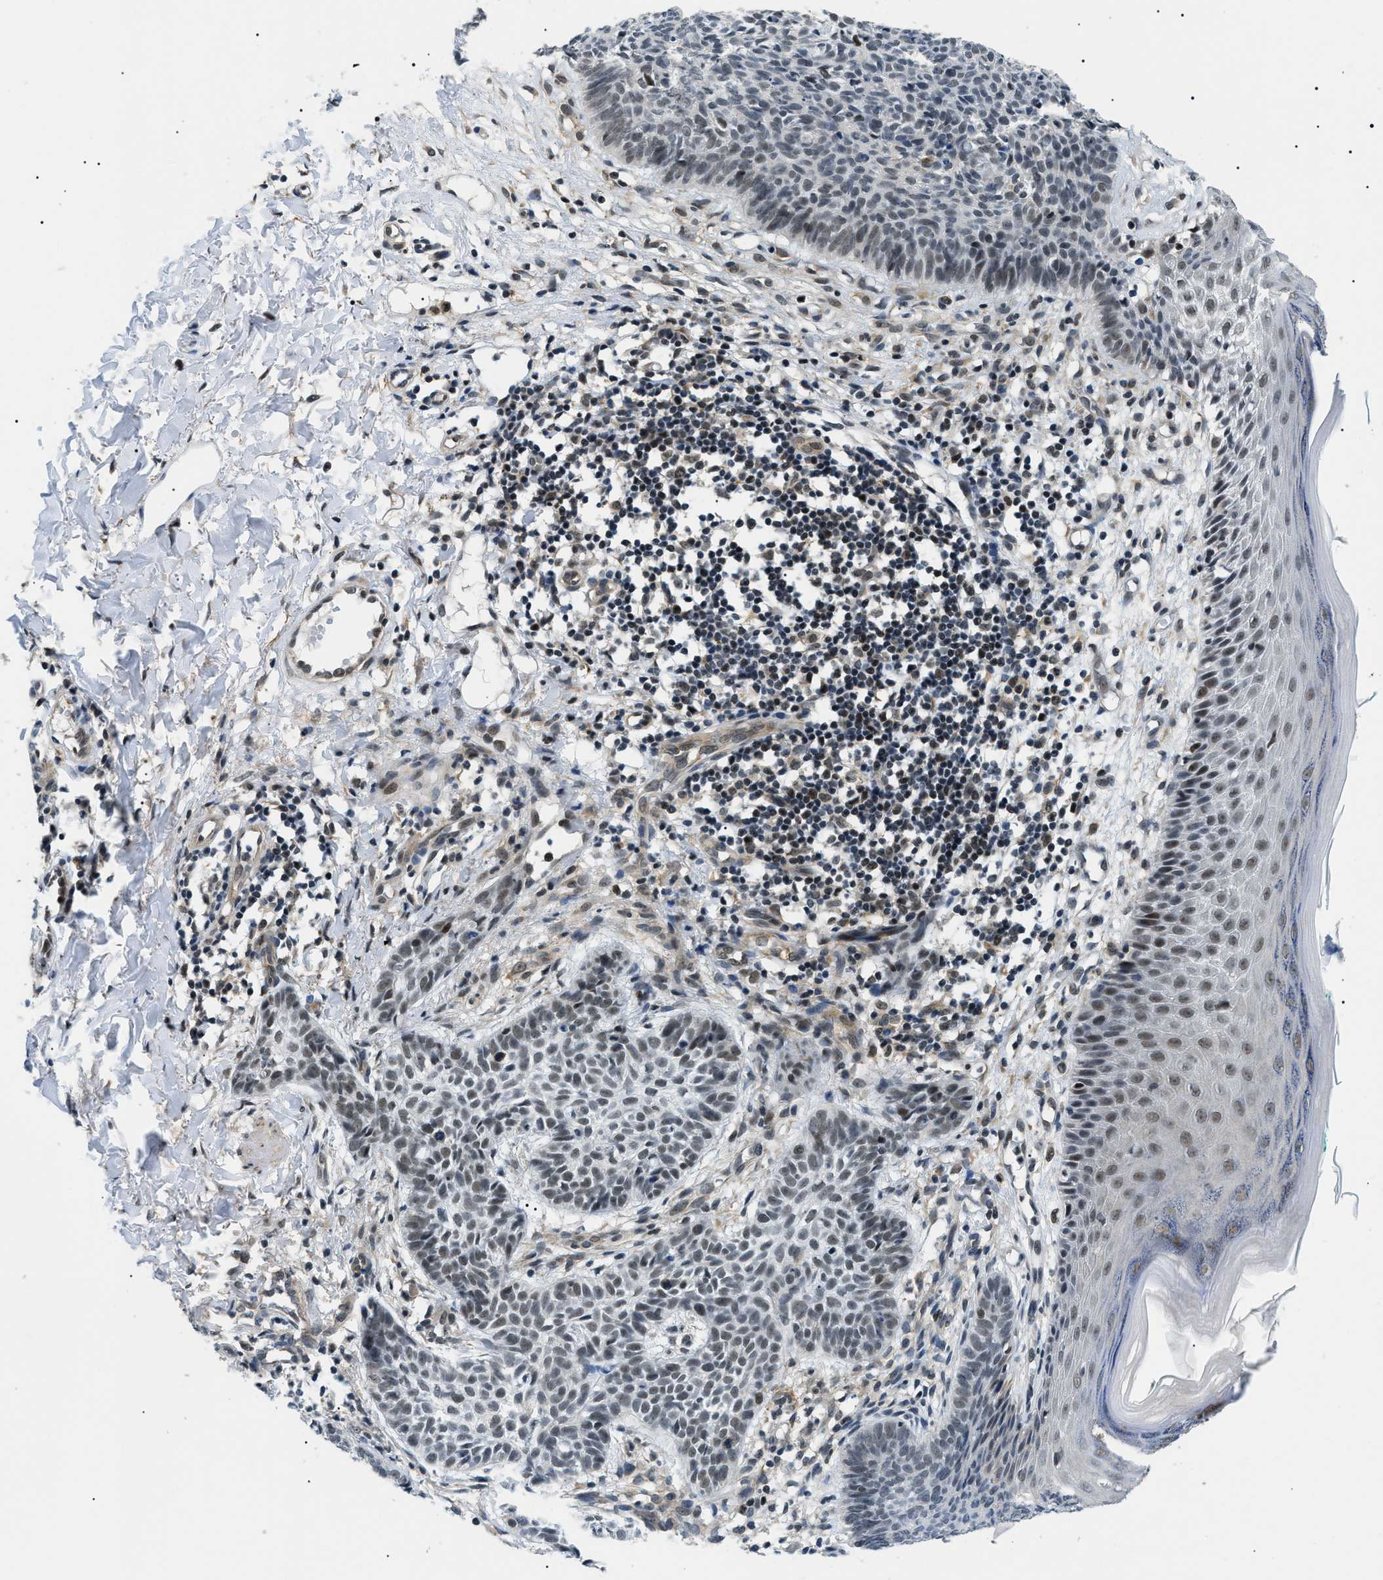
{"staining": {"intensity": "weak", "quantity": "<25%", "location": "nuclear"}, "tissue": "skin cancer", "cell_type": "Tumor cells", "image_type": "cancer", "snomed": [{"axis": "morphology", "description": "Basal cell carcinoma"}, {"axis": "topography", "description": "Skin"}], "caption": "The photomicrograph reveals no staining of tumor cells in skin cancer (basal cell carcinoma).", "gene": "RBM15", "patient": {"sex": "male", "age": 60}}